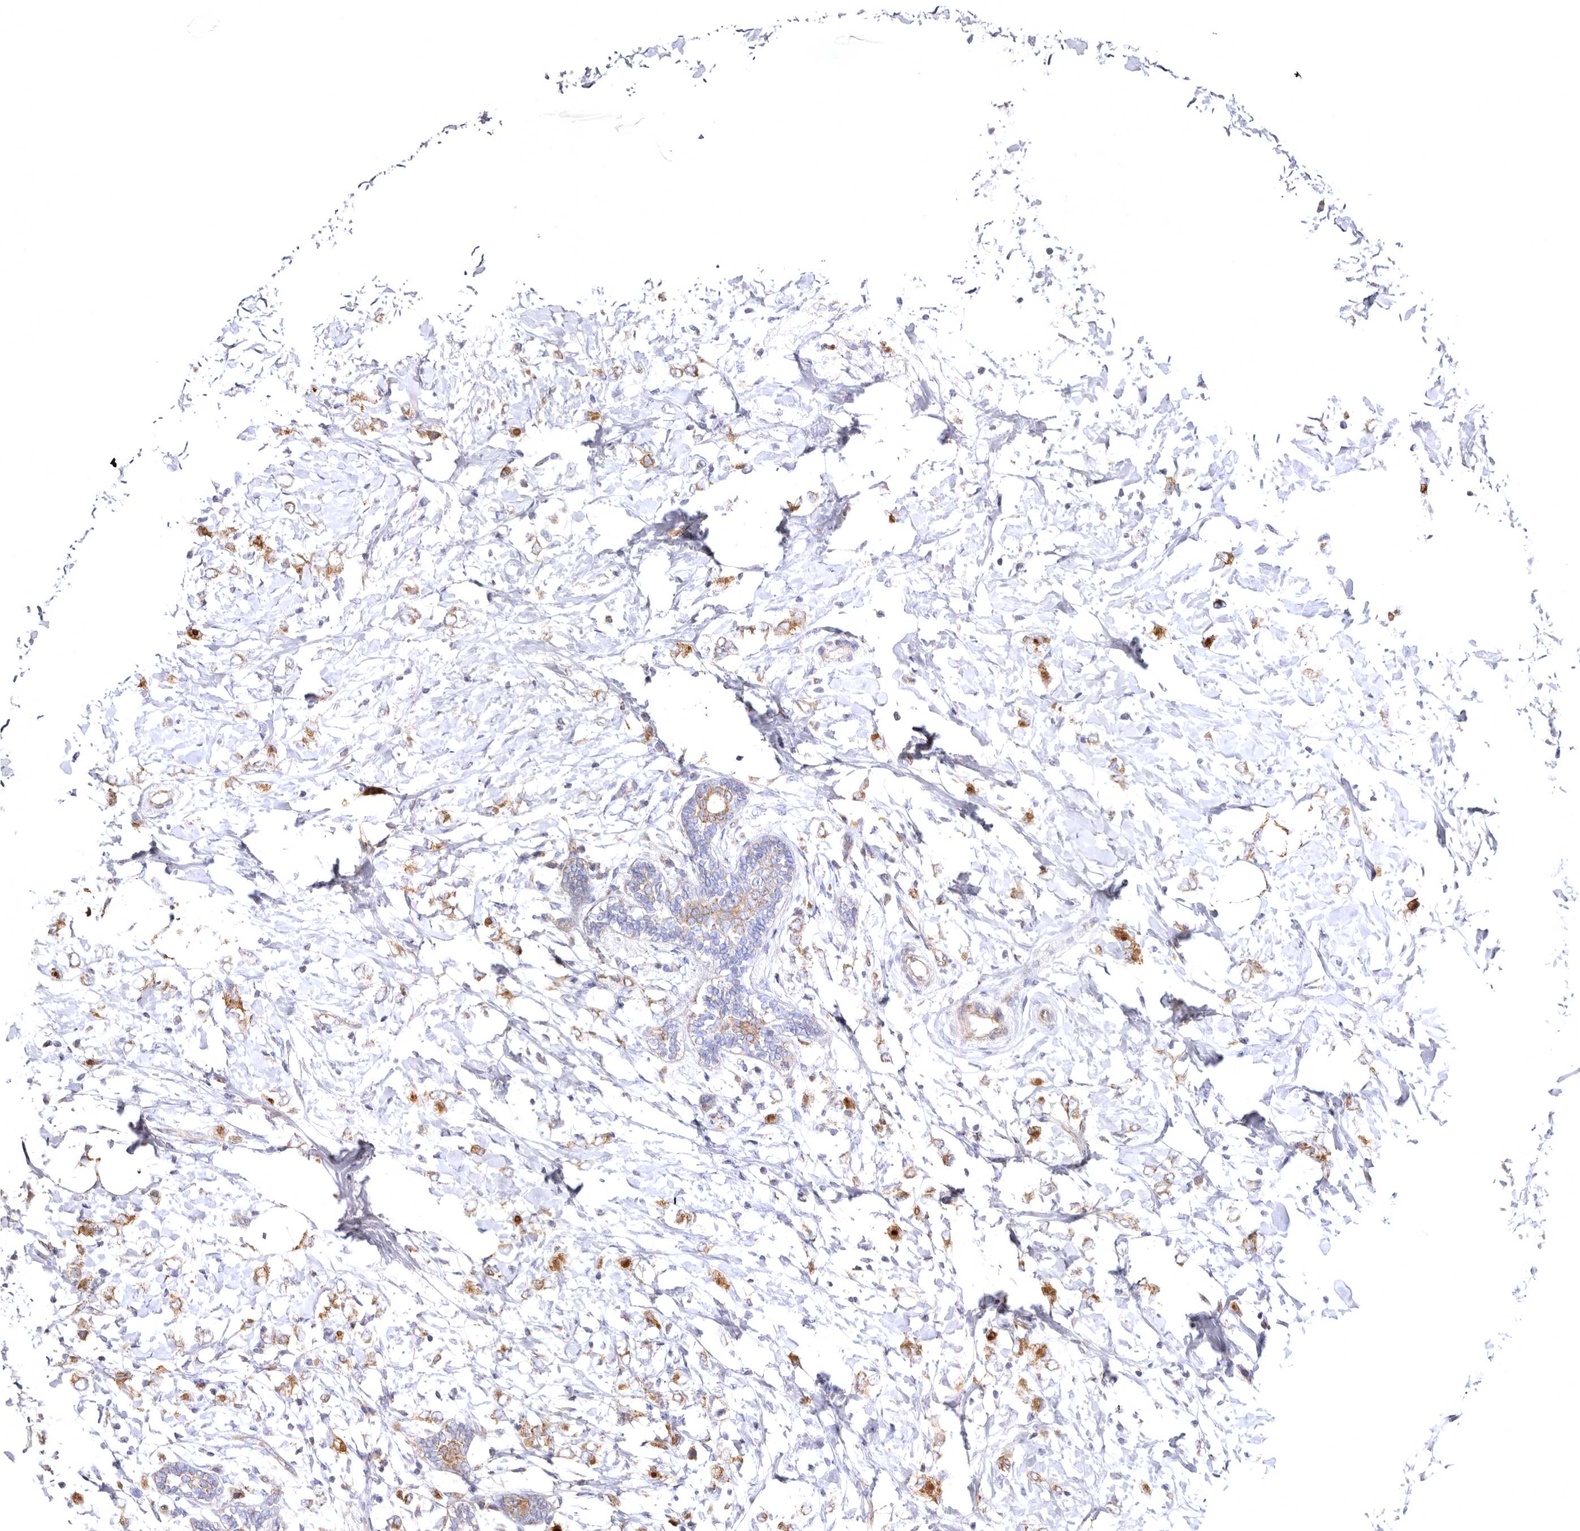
{"staining": {"intensity": "moderate", "quantity": ">75%", "location": "cytoplasmic/membranous"}, "tissue": "breast cancer", "cell_type": "Tumor cells", "image_type": "cancer", "snomed": [{"axis": "morphology", "description": "Normal tissue, NOS"}, {"axis": "morphology", "description": "Lobular carcinoma"}, {"axis": "topography", "description": "Breast"}], "caption": "IHC of human lobular carcinoma (breast) reveals medium levels of moderate cytoplasmic/membranous staining in about >75% of tumor cells. (DAB IHC with brightfield microscopy, high magnification).", "gene": "BAIAP2L1", "patient": {"sex": "female", "age": 47}}